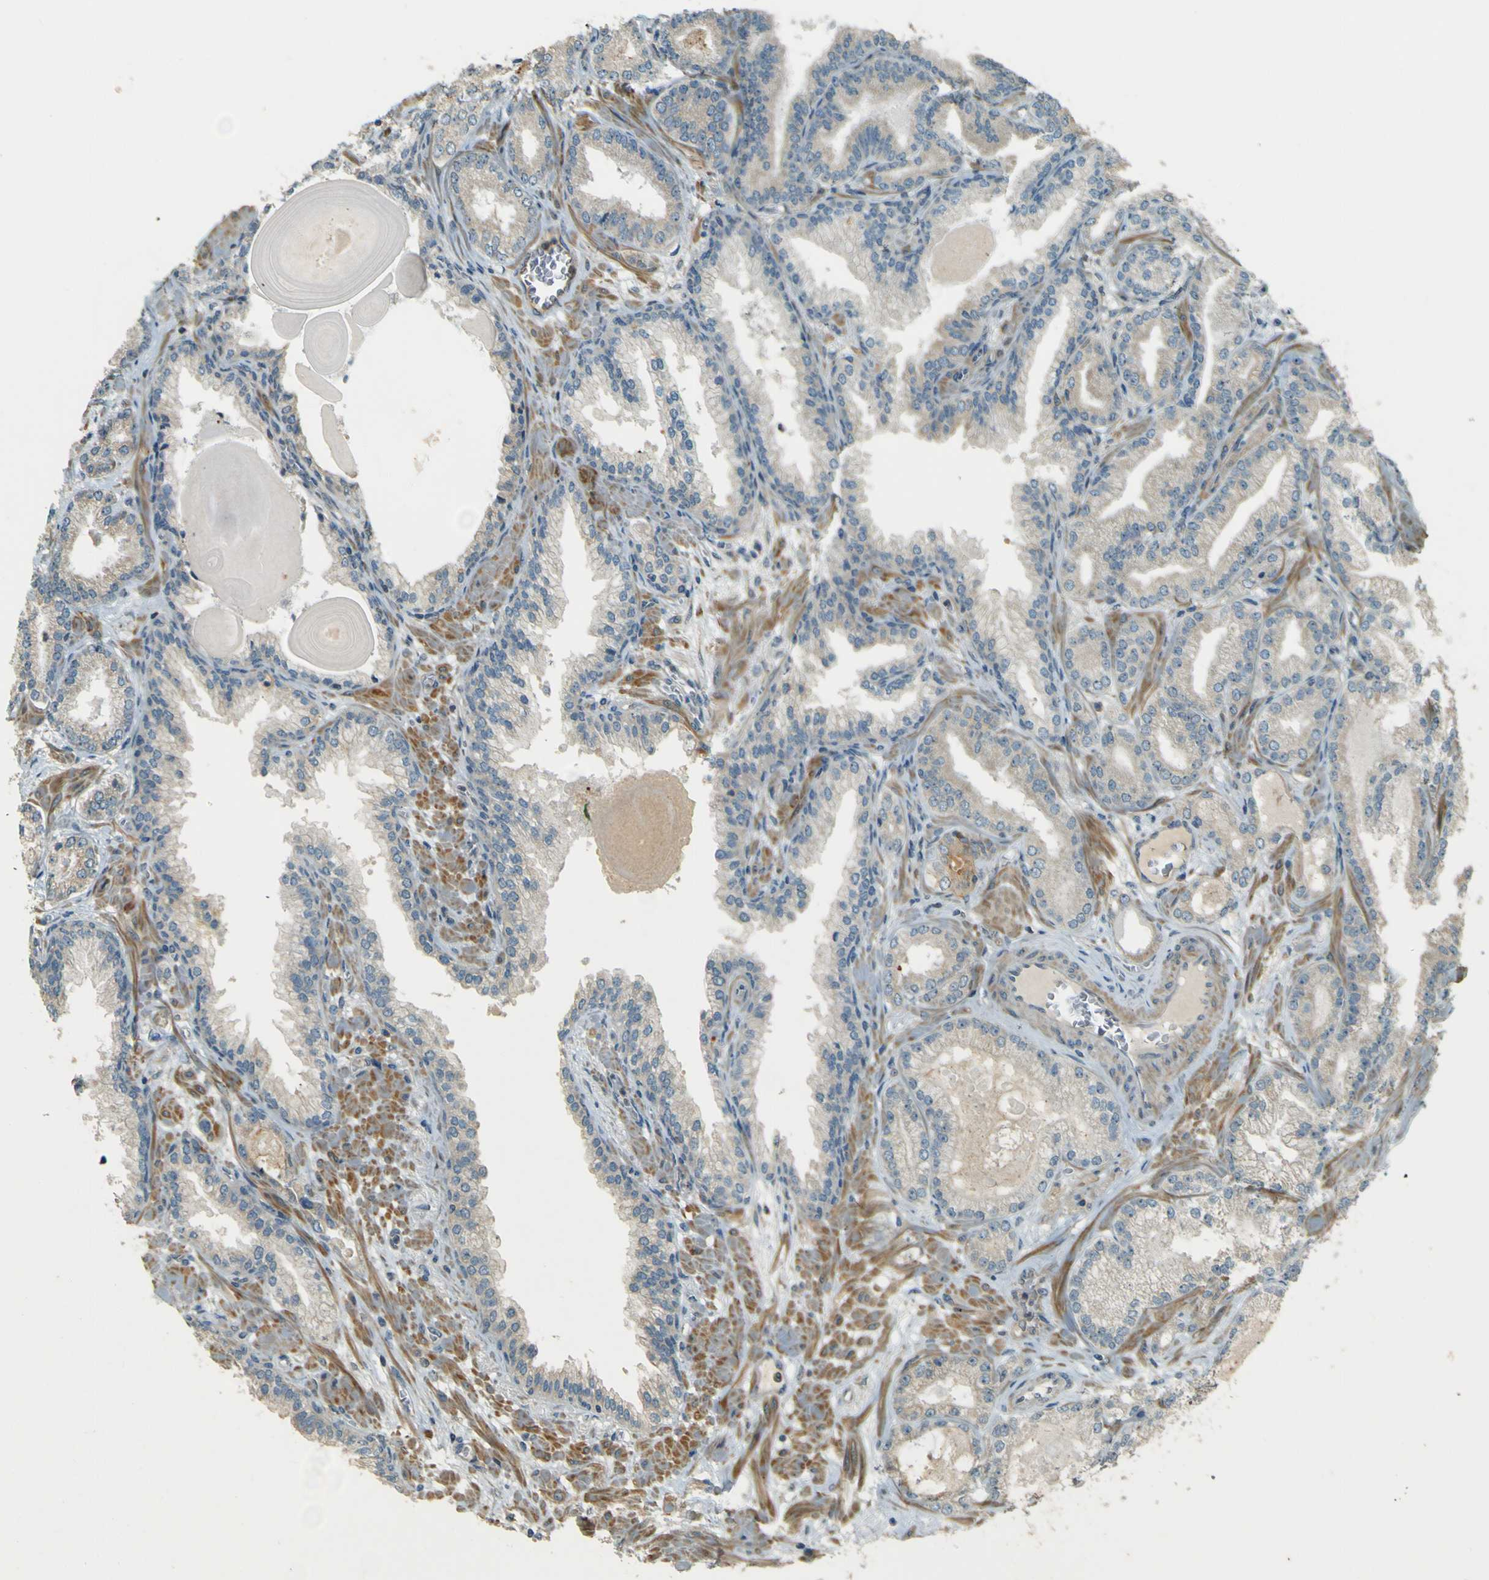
{"staining": {"intensity": "weak", "quantity": "<25%", "location": "cytoplasmic/membranous"}, "tissue": "prostate cancer", "cell_type": "Tumor cells", "image_type": "cancer", "snomed": [{"axis": "morphology", "description": "Adenocarcinoma, Low grade"}, {"axis": "topography", "description": "Prostate"}], "caption": "Photomicrograph shows no protein expression in tumor cells of prostate cancer (low-grade adenocarcinoma) tissue.", "gene": "LPCAT1", "patient": {"sex": "male", "age": 59}}